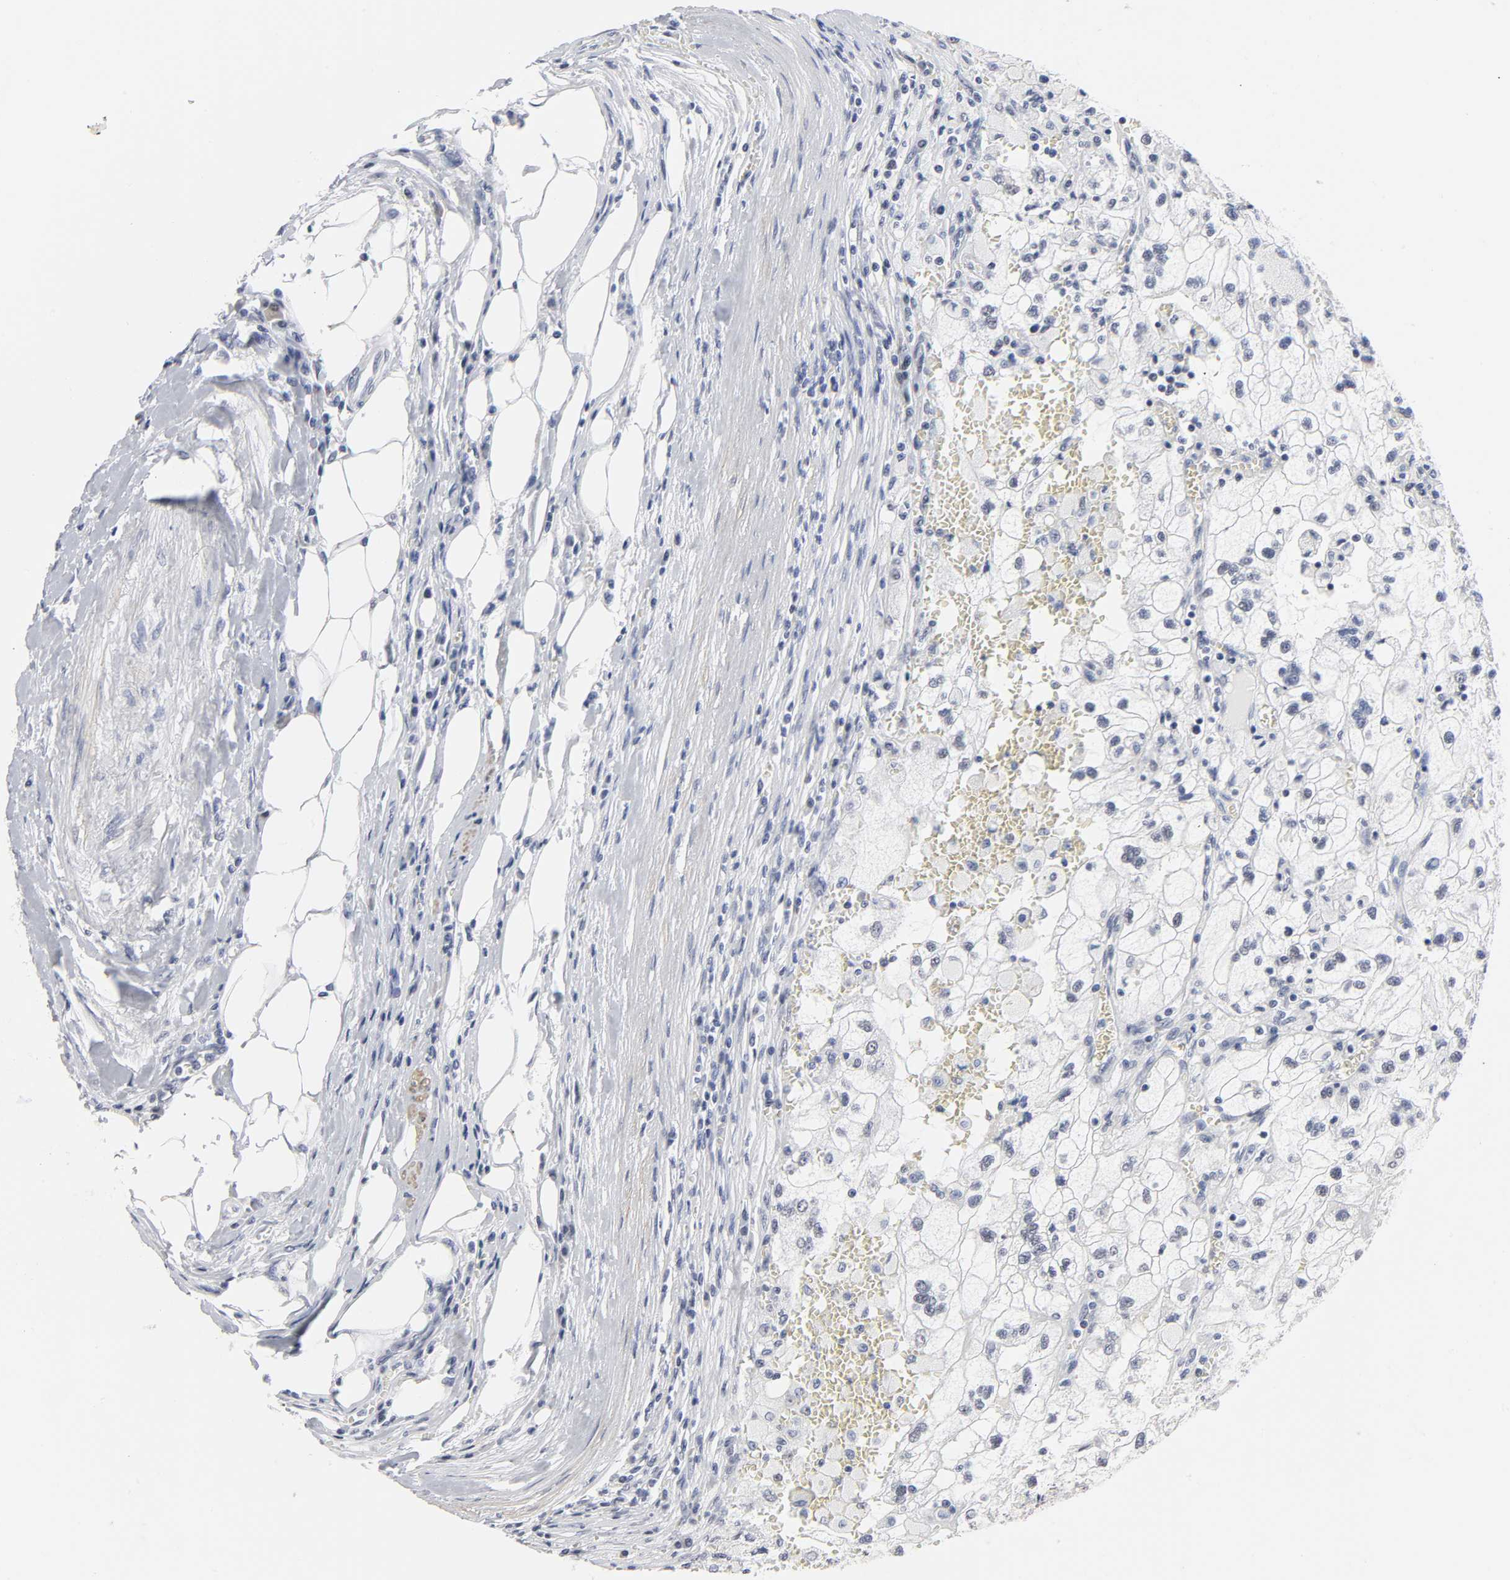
{"staining": {"intensity": "negative", "quantity": "none", "location": "none"}, "tissue": "renal cancer", "cell_type": "Tumor cells", "image_type": "cancer", "snomed": [{"axis": "morphology", "description": "Normal tissue, NOS"}, {"axis": "morphology", "description": "Adenocarcinoma, NOS"}, {"axis": "topography", "description": "Kidney"}], "caption": "Tumor cells are negative for protein expression in human adenocarcinoma (renal).", "gene": "GRHL2", "patient": {"sex": "male", "age": 71}}